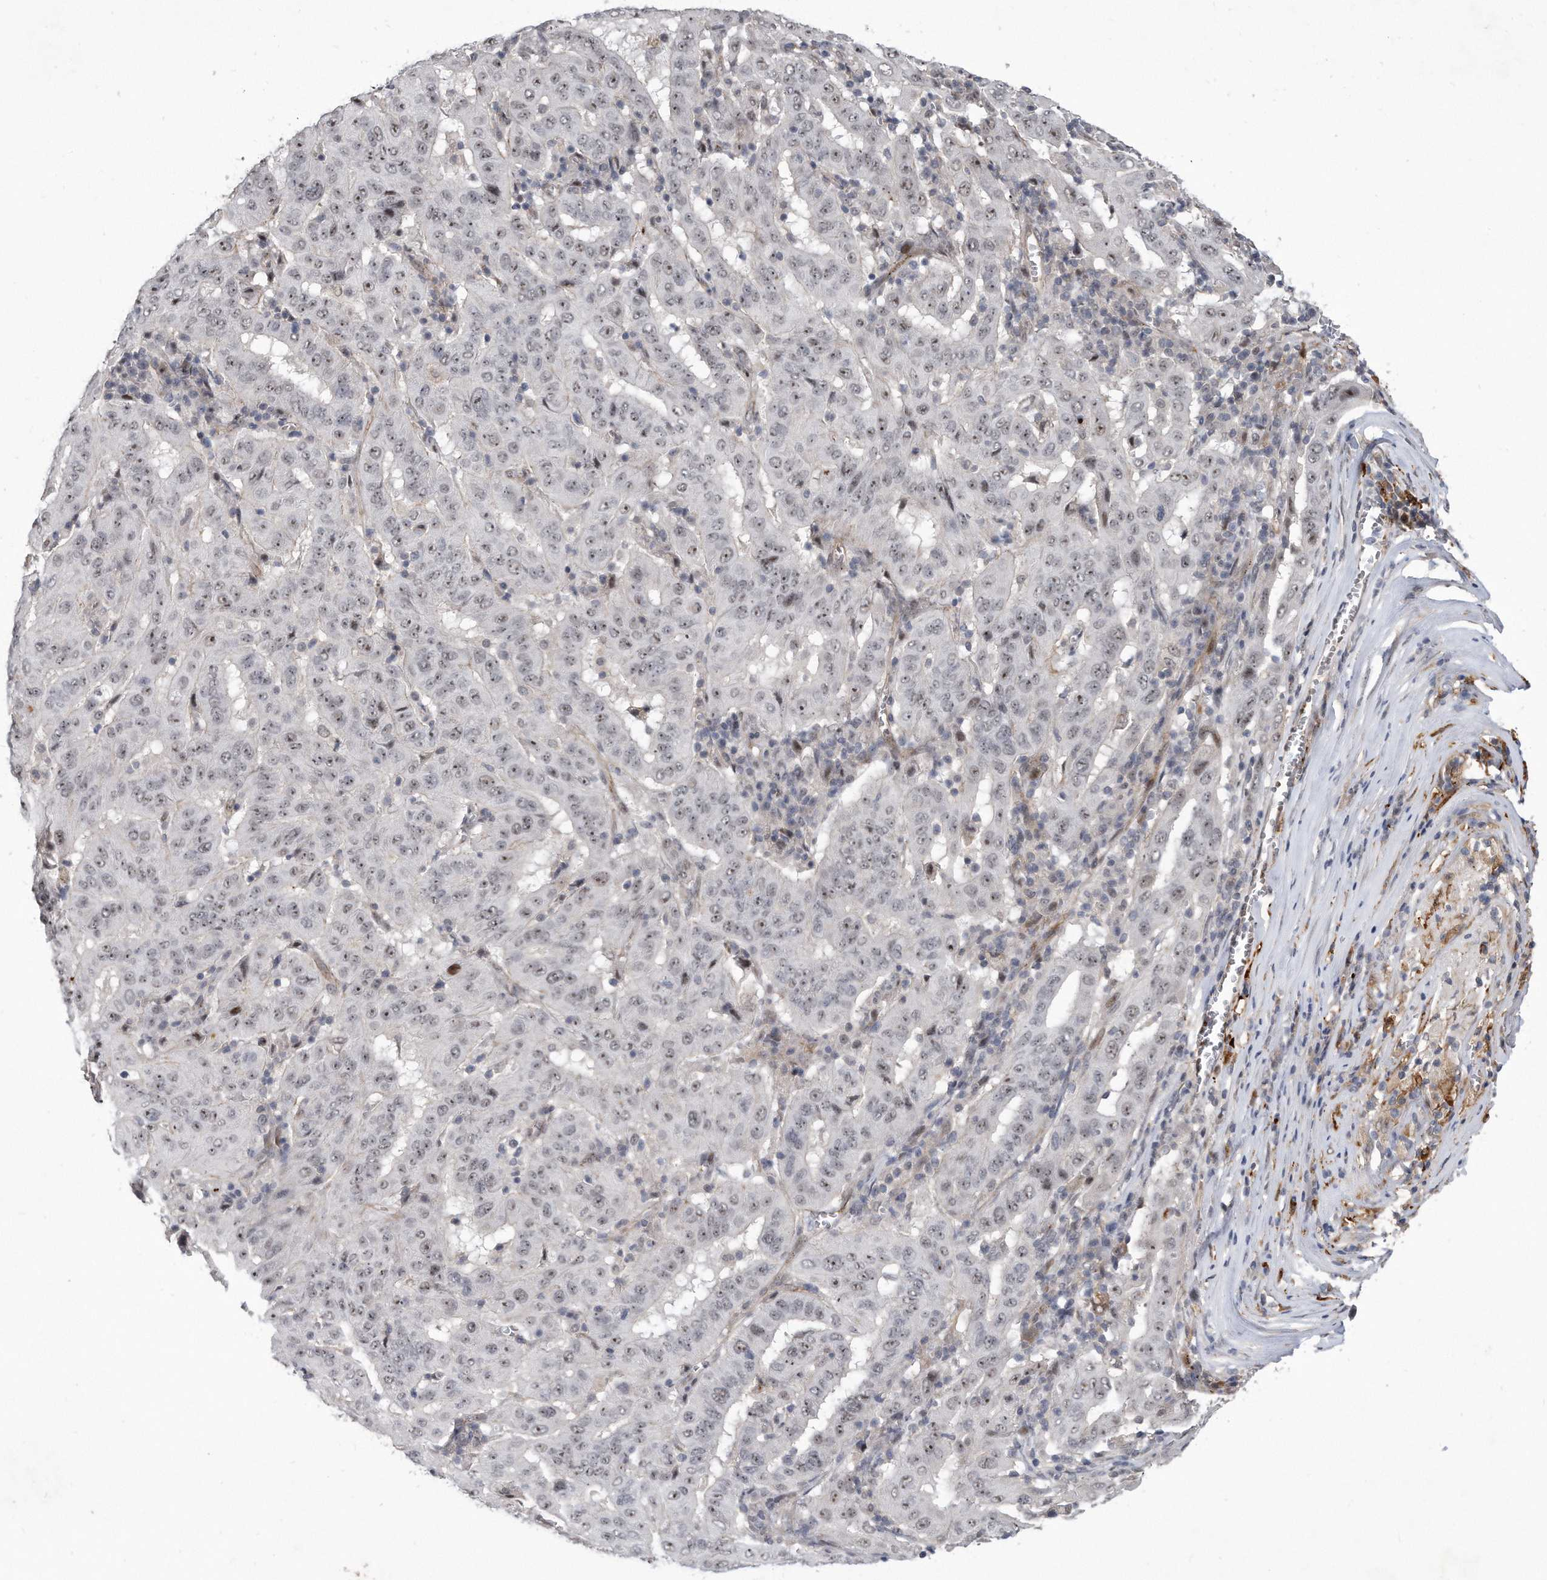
{"staining": {"intensity": "weak", "quantity": "25%-75%", "location": "nuclear"}, "tissue": "pancreatic cancer", "cell_type": "Tumor cells", "image_type": "cancer", "snomed": [{"axis": "morphology", "description": "Adenocarcinoma, NOS"}, {"axis": "topography", "description": "Pancreas"}], "caption": "Adenocarcinoma (pancreatic) stained with a protein marker displays weak staining in tumor cells.", "gene": "PGBD2", "patient": {"sex": "male", "age": 63}}